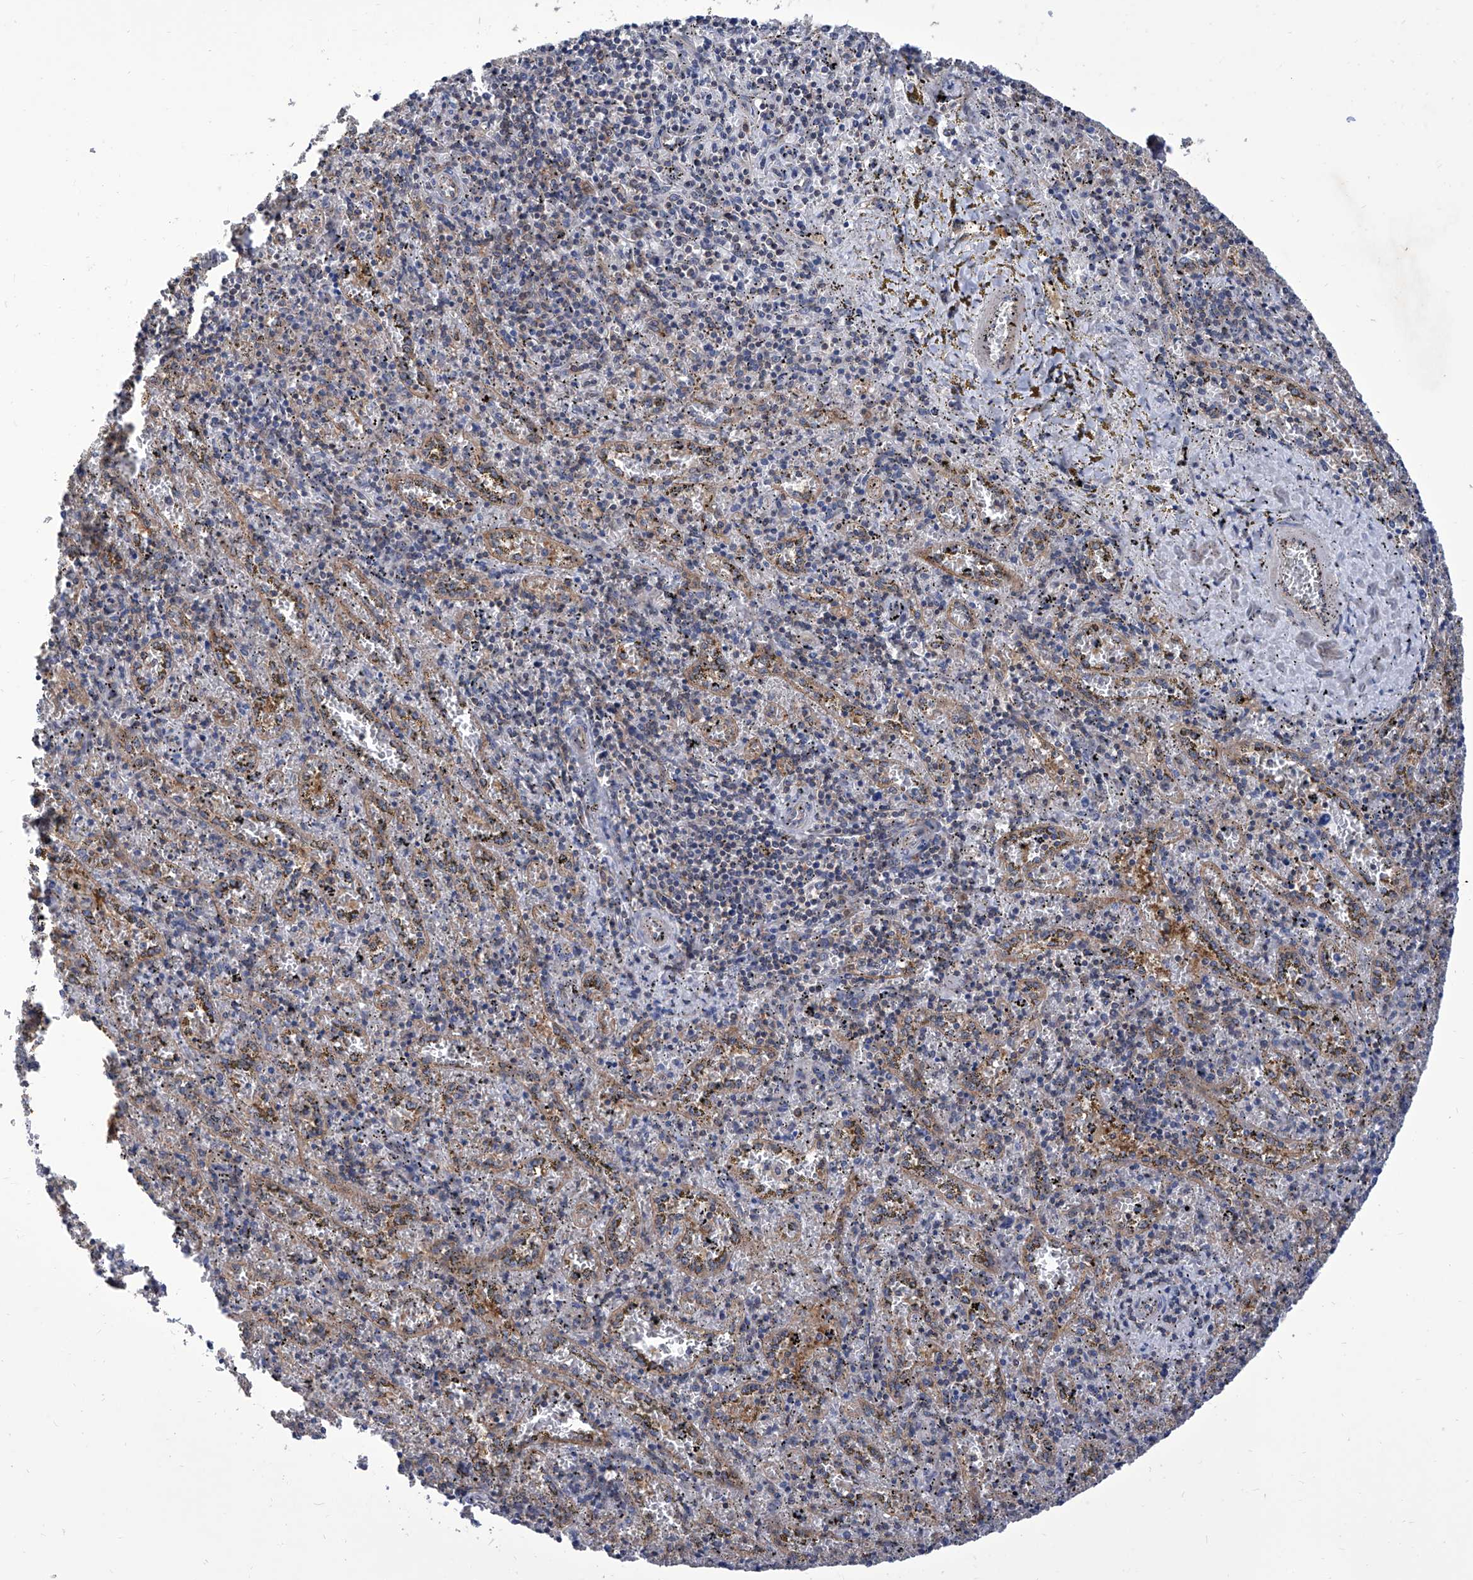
{"staining": {"intensity": "weak", "quantity": "25%-75%", "location": "cytoplasmic/membranous"}, "tissue": "spleen", "cell_type": "Cells in red pulp", "image_type": "normal", "snomed": [{"axis": "morphology", "description": "Normal tissue, NOS"}, {"axis": "topography", "description": "Spleen"}], "caption": "Normal spleen displays weak cytoplasmic/membranous expression in approximately 25%-75% of cells in red pulp.", "gene": "TJAP1", "patient": {"sex": "male", "age": 11}}